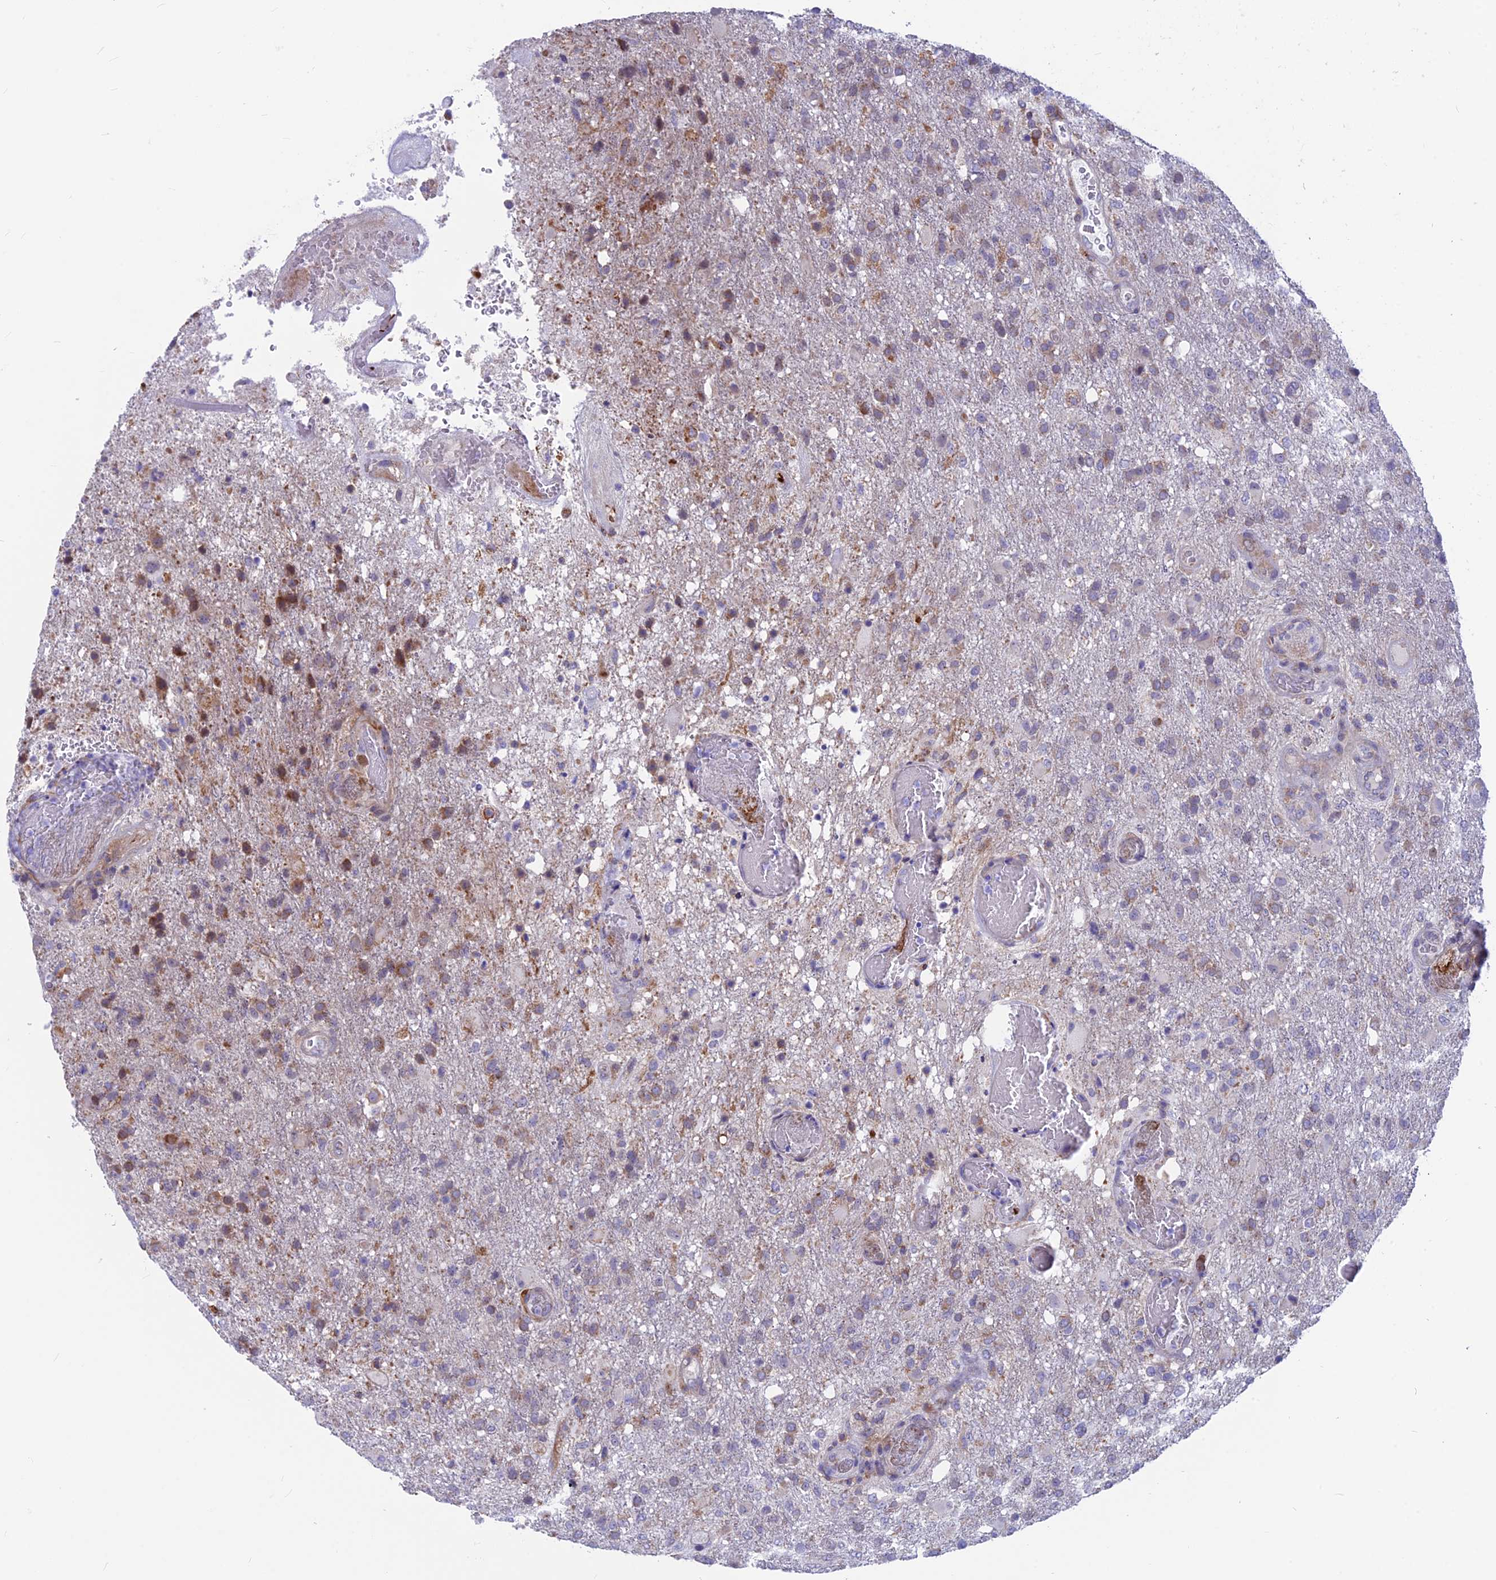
{"staining": {"intensity": "moderate", "quantity": "<25%", "location": "cytoplasmic/membranous"}, "tissue": "glioma", "cell_type": "Tumor cells", "image_type": "cancer", "snomed": [{"axis": "morphology", "description": "Glioma, malignant, High grade"}, {"axis": "topography", "description": "Brain"}], "caption": "IHC staining of glioma, which exhibits low levels of moderate cytoplasmic/membranous positivity in approximately <25% of tumor cells indicating moderate cytoplasmic/membranous protein staining. The staining was performed using DAB (3,3'-diaminobenzidine) (brown) for protein detection and nuclei were counterstained in hematoxylin (blue).", "gene": "PLAC9", "patient": {"sex": "female", "age": 74}}